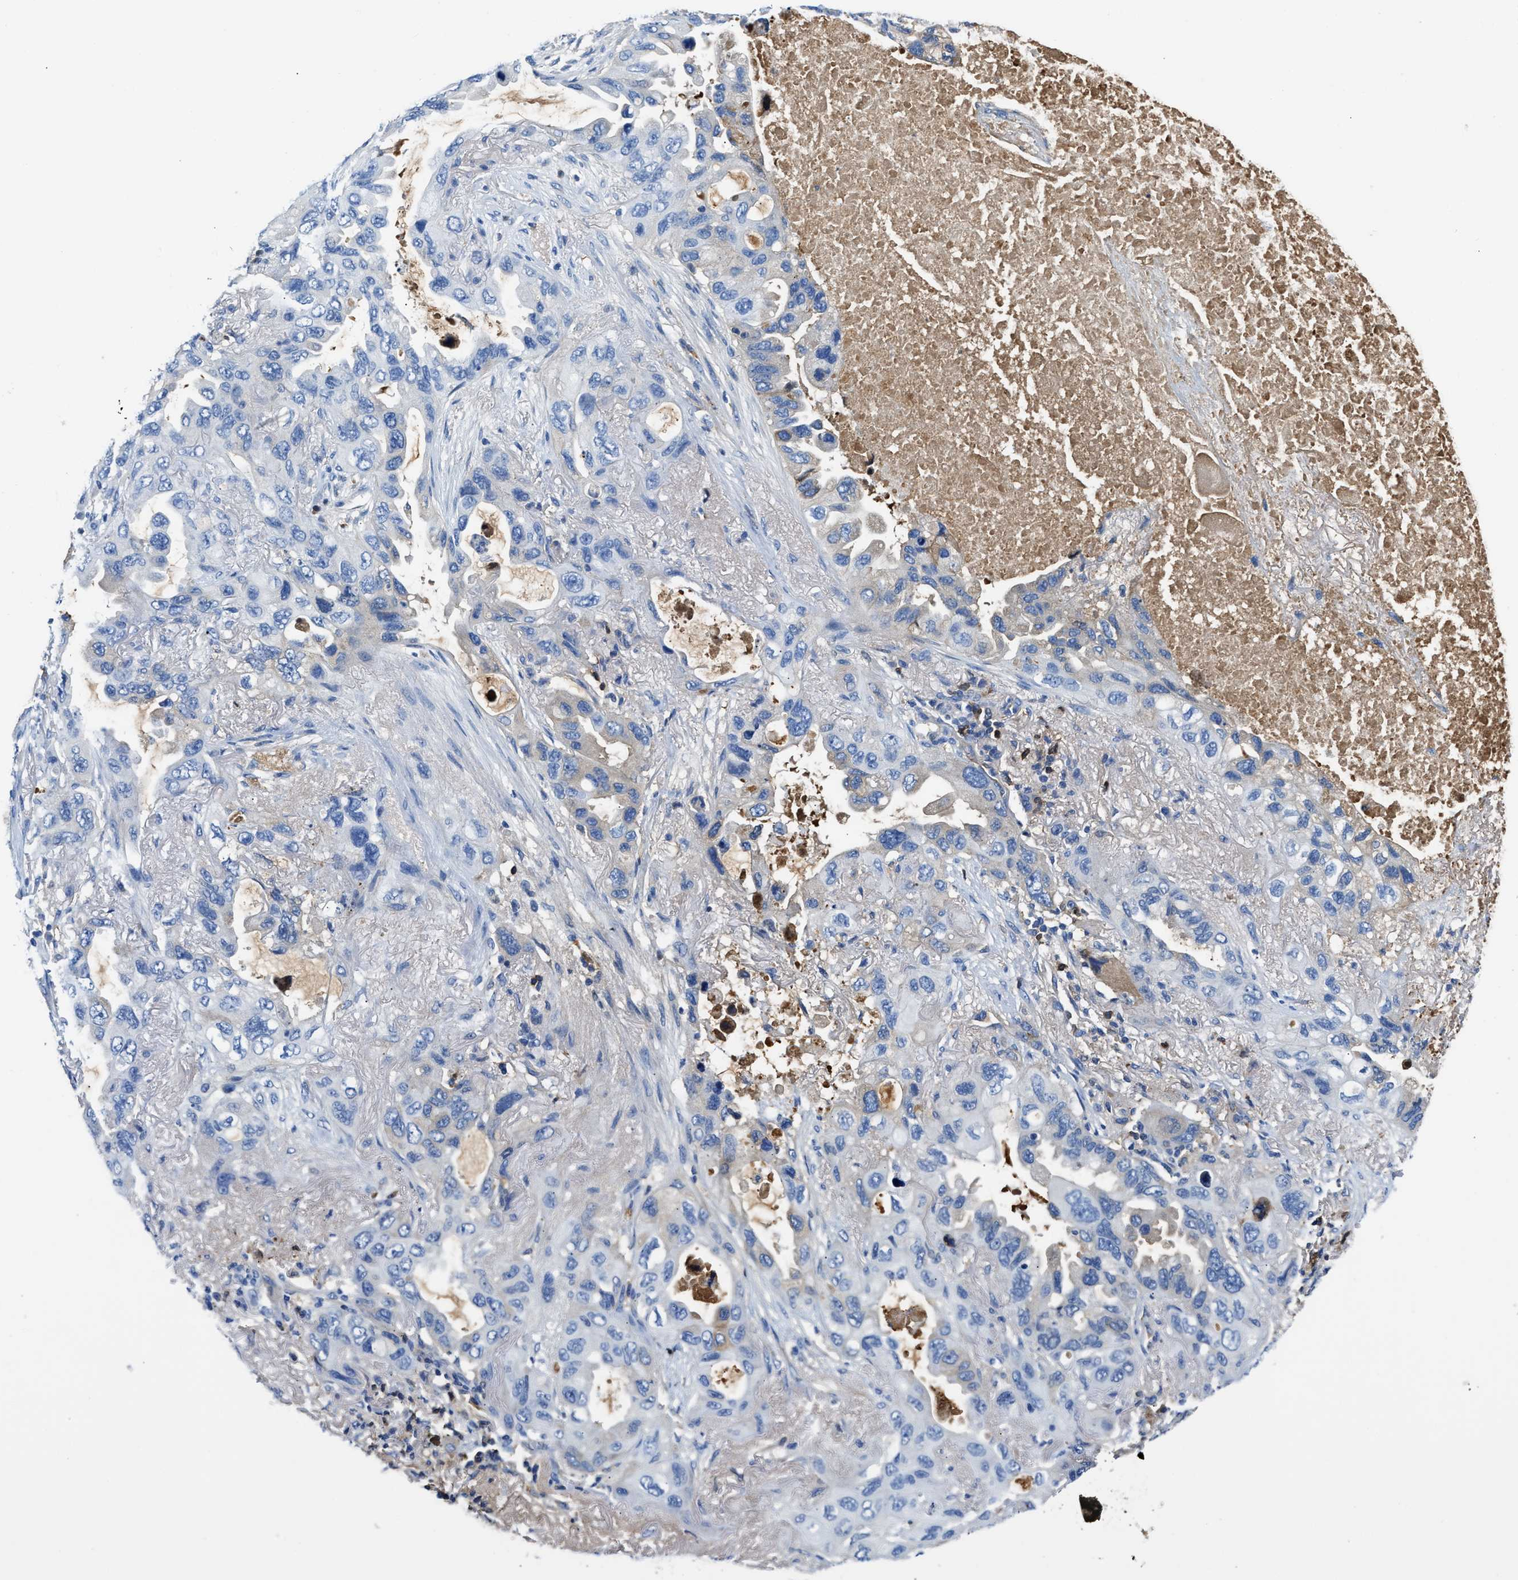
{"staining": {"intensity": "negative", "quantity": "none", "location": "none"}, "tissue": "lung cancer", "cell_type": "Tumor cells", "image_type": "cancer", "snomed": [{"axis": "morphology", "description": "Squamous cell carcinoma, NOS"}, {"axis": "topography", "description": "Lung"}], "caption": "This is a photomicrograph of immunohistochemistry (IHC) staining of lung squamous cell carcinoma, which shows no expression in tumor cells.", "gene": "GC", "patient": {"sex": "female", "age": 73}}